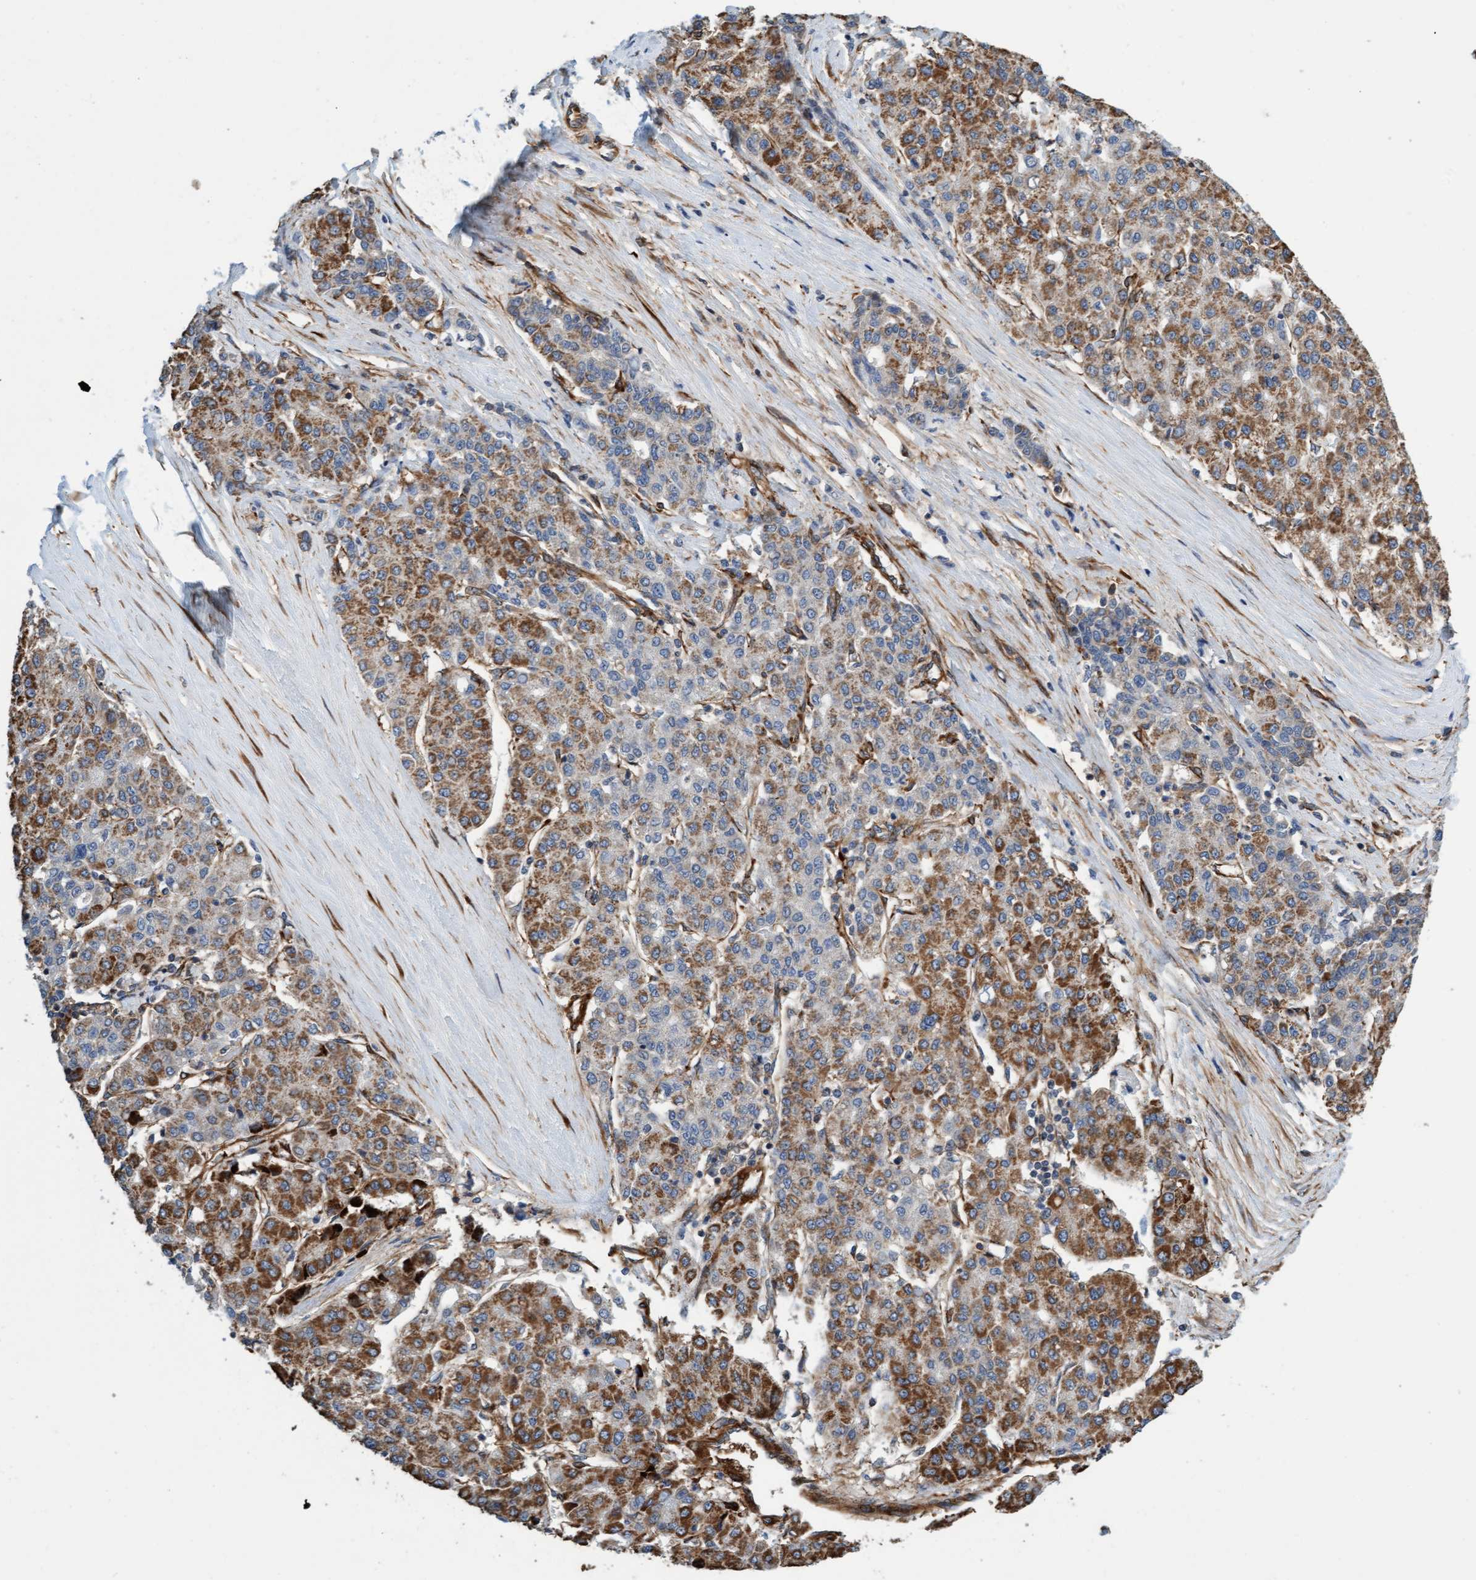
{"staining": {"intensity": "moderate", "quantity": "25%-75%", "location": "cytoplasmic/membranous"}, "tissue": "liver cancer", "cell_type": "Tumor cells", "image_type": "cancer", "snomed": [{"axis": "morphology", "description": "Carcinoma, Hepatocellular, NOS"}, {"axis": "topography", "description": "Liver"}], "caption": "The immunohistochemical stain highlights moderate cytoplasmic/membranous staining in tumor cells of liver hepatocellular carcinoma tissue.", "gene": "FMNL3", "patient": {"sex": "male", "age": 65}}